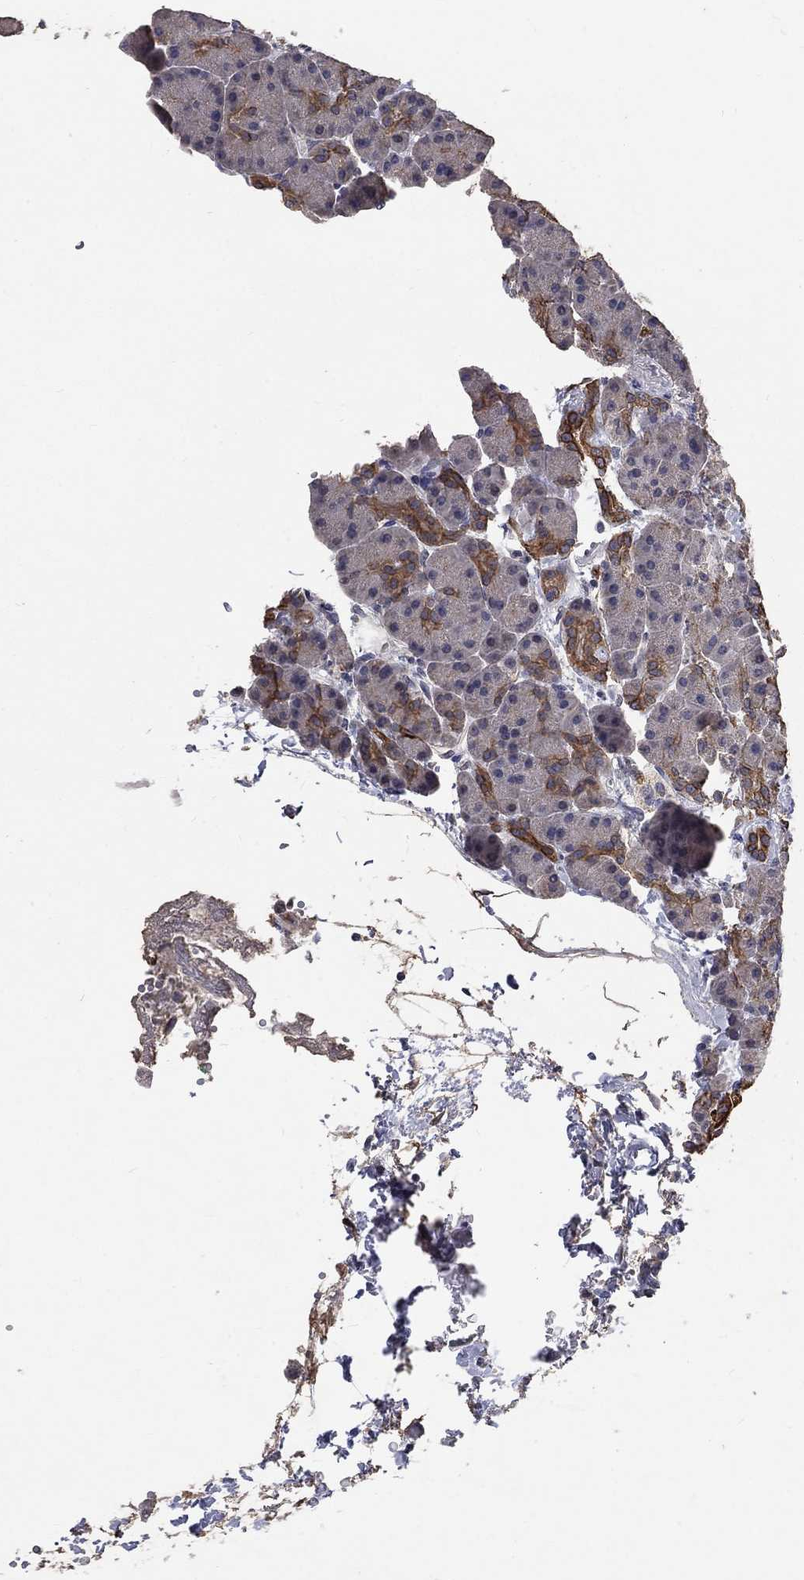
{"staining": {"intensity": "strong", "quantity": "<25%", "location": "cytoplasmic/membranous"}, "tissue": "pancreas", "cell_type": "Exocrine glandular cells", "image_type": "normal", "snomed": [{"axis": "morphology", "description": "Normal tissue, NOS"}, {"axis": "topography", "description": "Pancreas"}], "caption": "A medium amount of strong cytoplasmic/membranous positivity is identified in about <25% of exocrine glandular cells in unremarkable pancreas. (brown staining indicates protein expression, while blue staining denotes nuclei).", "gene": "CHST5", "patient": {"sex": "female", "age": 63}}